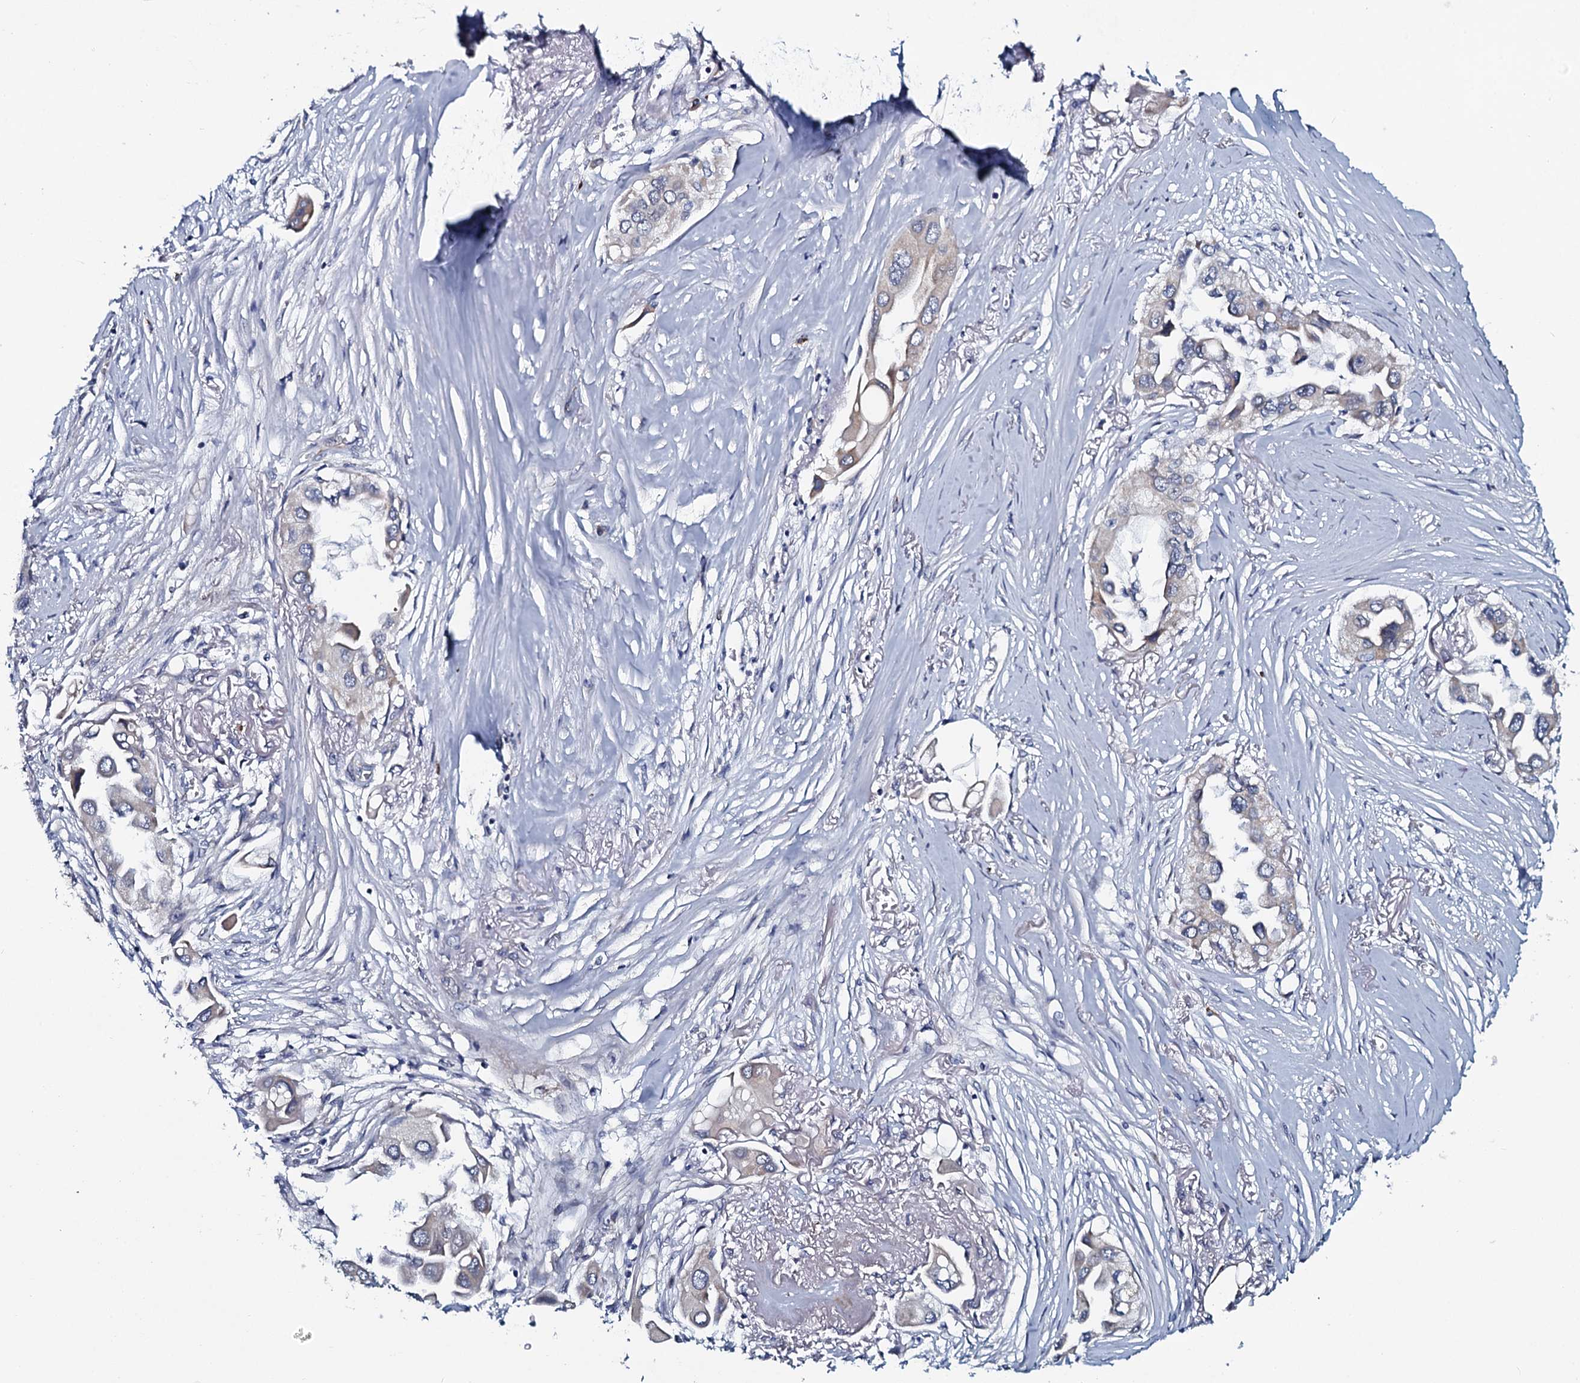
{"staining": {"intensity": "weak", "quantity": "<25%", "location": "cytoplasmic/membranous"}, "tissue": "lung cancer", "cell_type": "Tumor cells", "image_type": "cancer", "snomed": [{"axis": "morphology", "description": "Adenocarcinoma, NOS"}, {"axis": "topography", "description": "Lung"}], "caption": "Human lung cancer stained for a protein using immunohistochemistry (IHC) shows no positivity in tumor cells.", "gene": "KCTD4", "patient": {"sex": "female", "age": 76}}